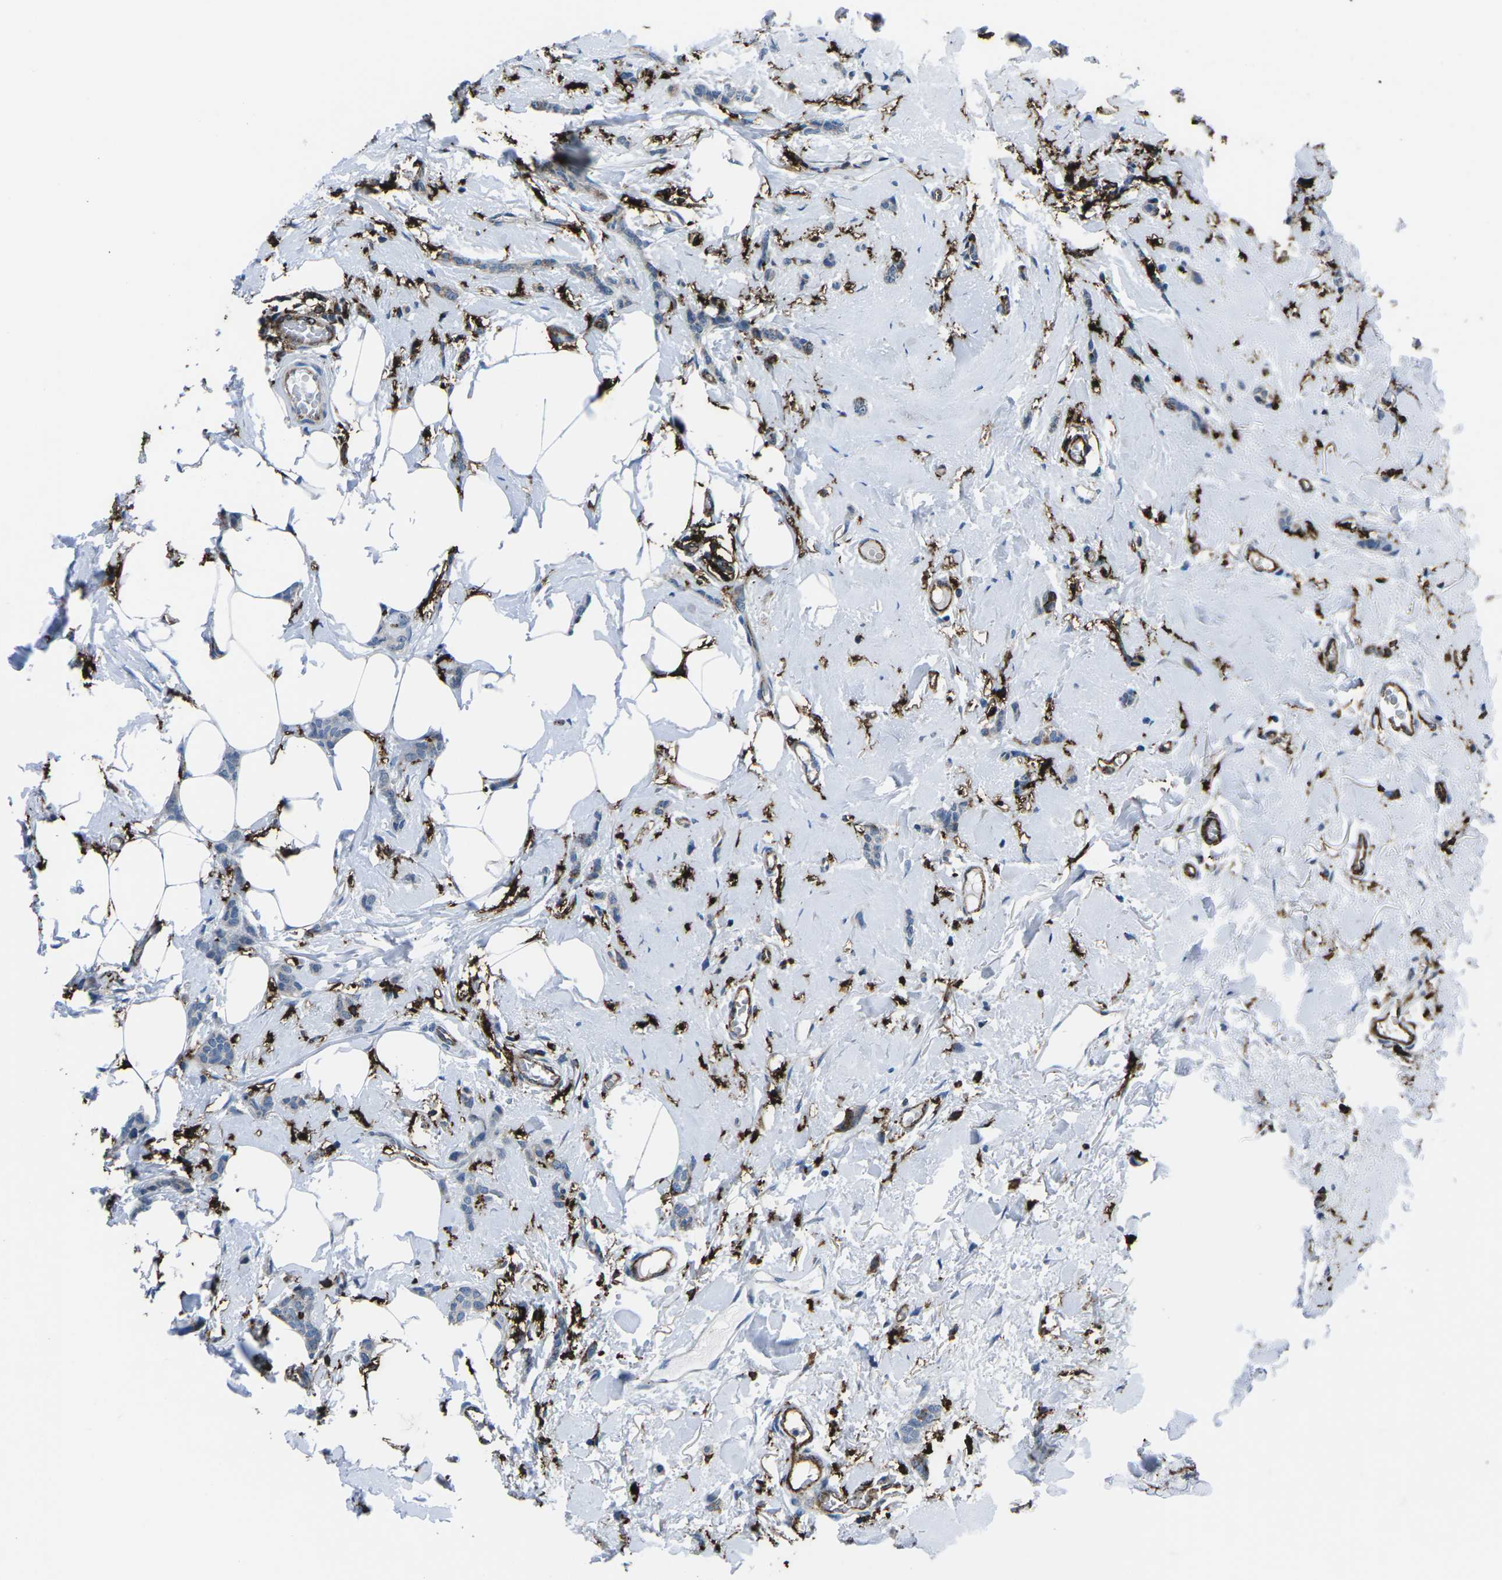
{"staining": {"intensity": "negative", "quantity": "none", "location": "none"}, "tissue": "breast cancer", "cell_type": "Tumor cells", "image_type": "cancer", "snomed": [{"axis": "morphology", "description": "Lobular carcinoma"}, {"axis": "topography", "description": "Skin"}, {"axis": "topography", "description": "Breast"}], "caption": "An immunohistochemistry (IHC) histopathology image of breast cancer (lobular carcinoma) is shown. There is no staining in tumor cells of breast cancer (lobular carcinoma).", "gene": "PTPN1", "patient": {"sex": "female", "age": 46}}